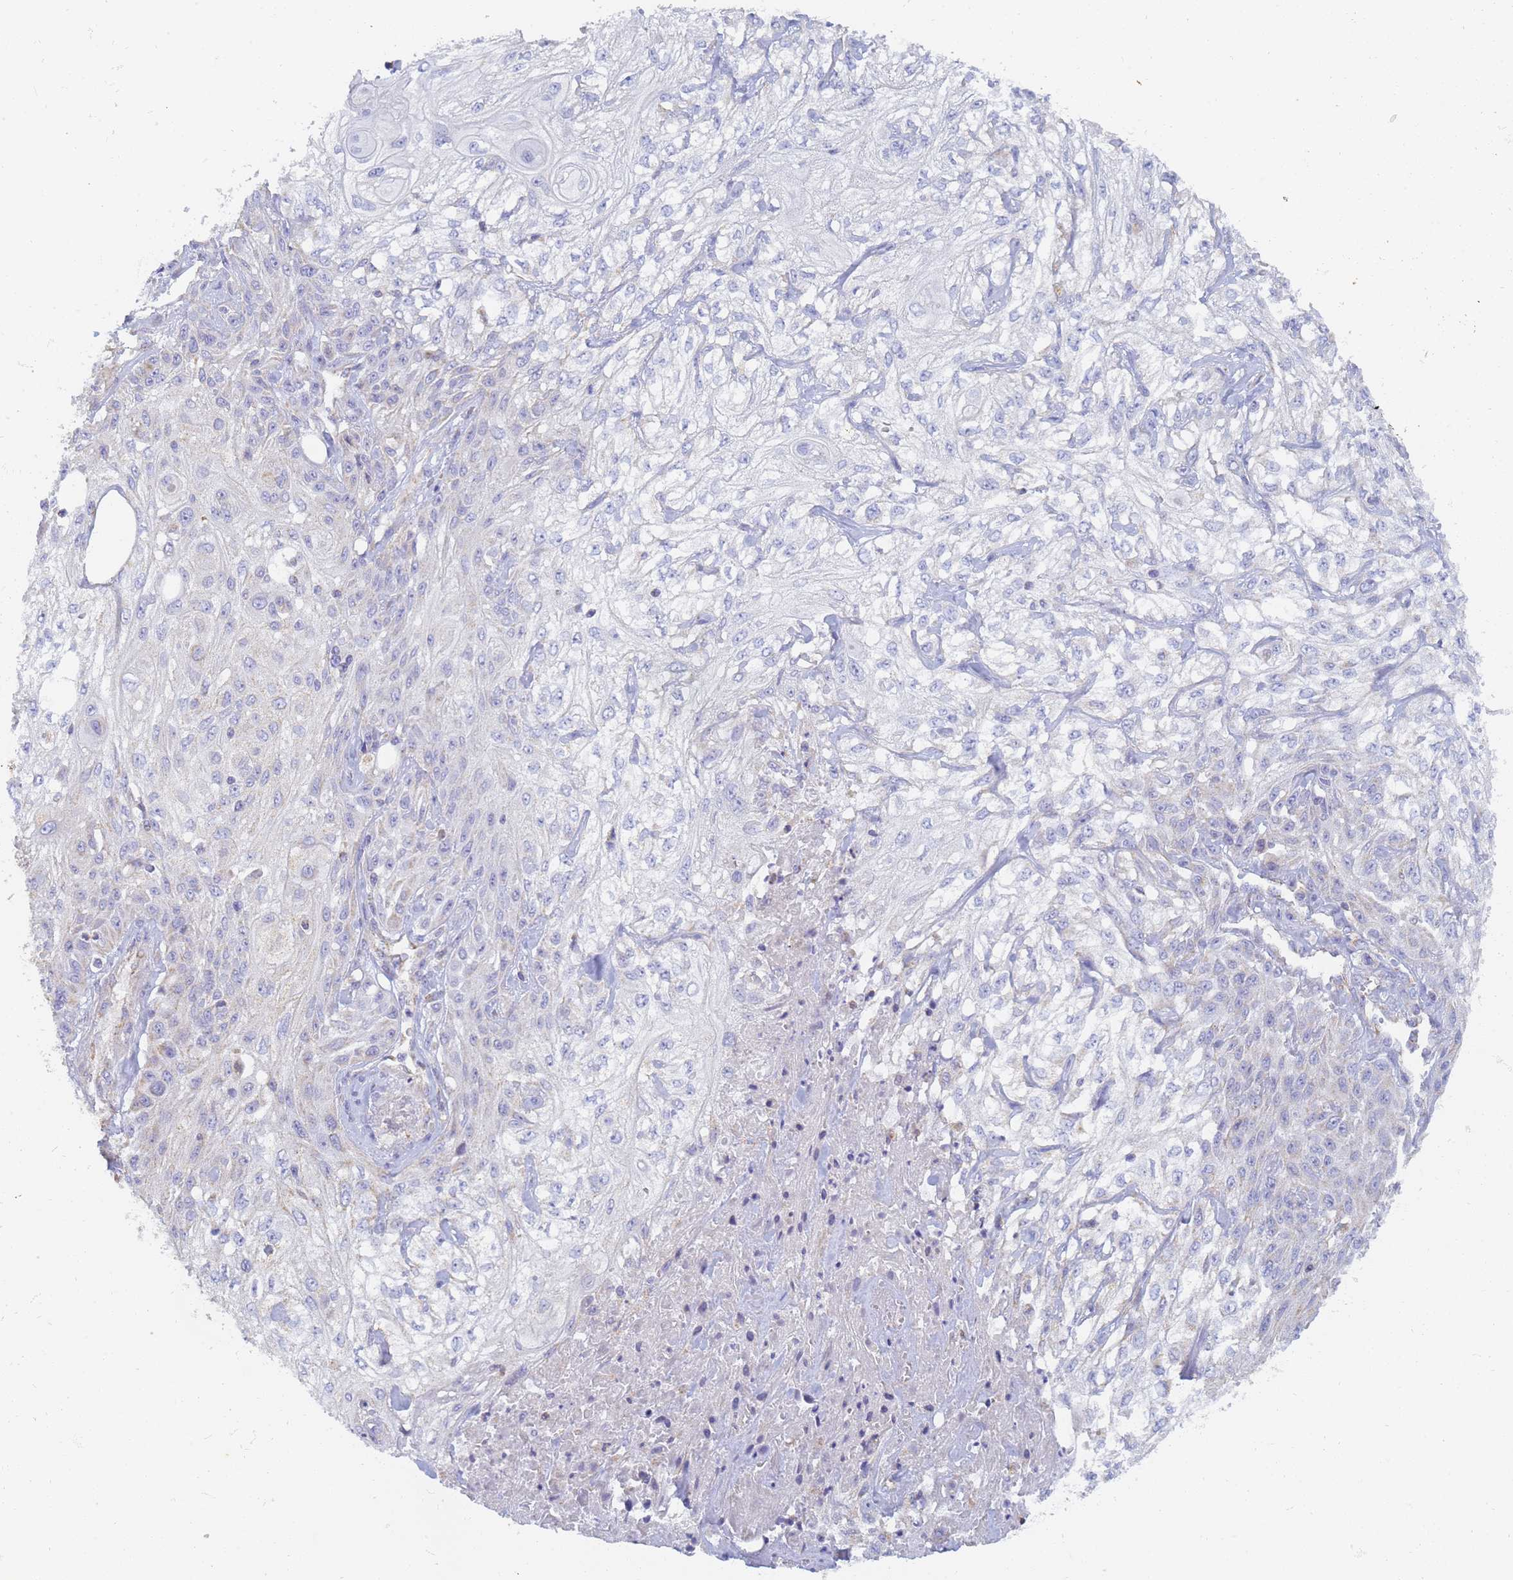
{"staining": {"intensity": "negative", "quantity": "none", "location": "none"}, "tissue": "skin cancer", "cell_type": "Tumor cells", "image_type": "cancer", "snomed": [{"axis": "morphology", "description": "Squamous cell carcinoma, NOS"}, {"axis": "morphology", "description": "Squamous cell carcinoma, metastatic, NOS"}, {"axis": "topography", "description": "Skin"}, {"axis": "topography", "description": "Lymph node"}], "caption": "Tumor cells are negative for protein expression in human skin squamous cell carcinoma. (DAB (3,3'-diaminobenzidine) immunohistochemistry (IHC) visualized using brightfield microscopy, high magnification).", "gene": "UTP23", "patient": {"sex": "male", "age": 75}}